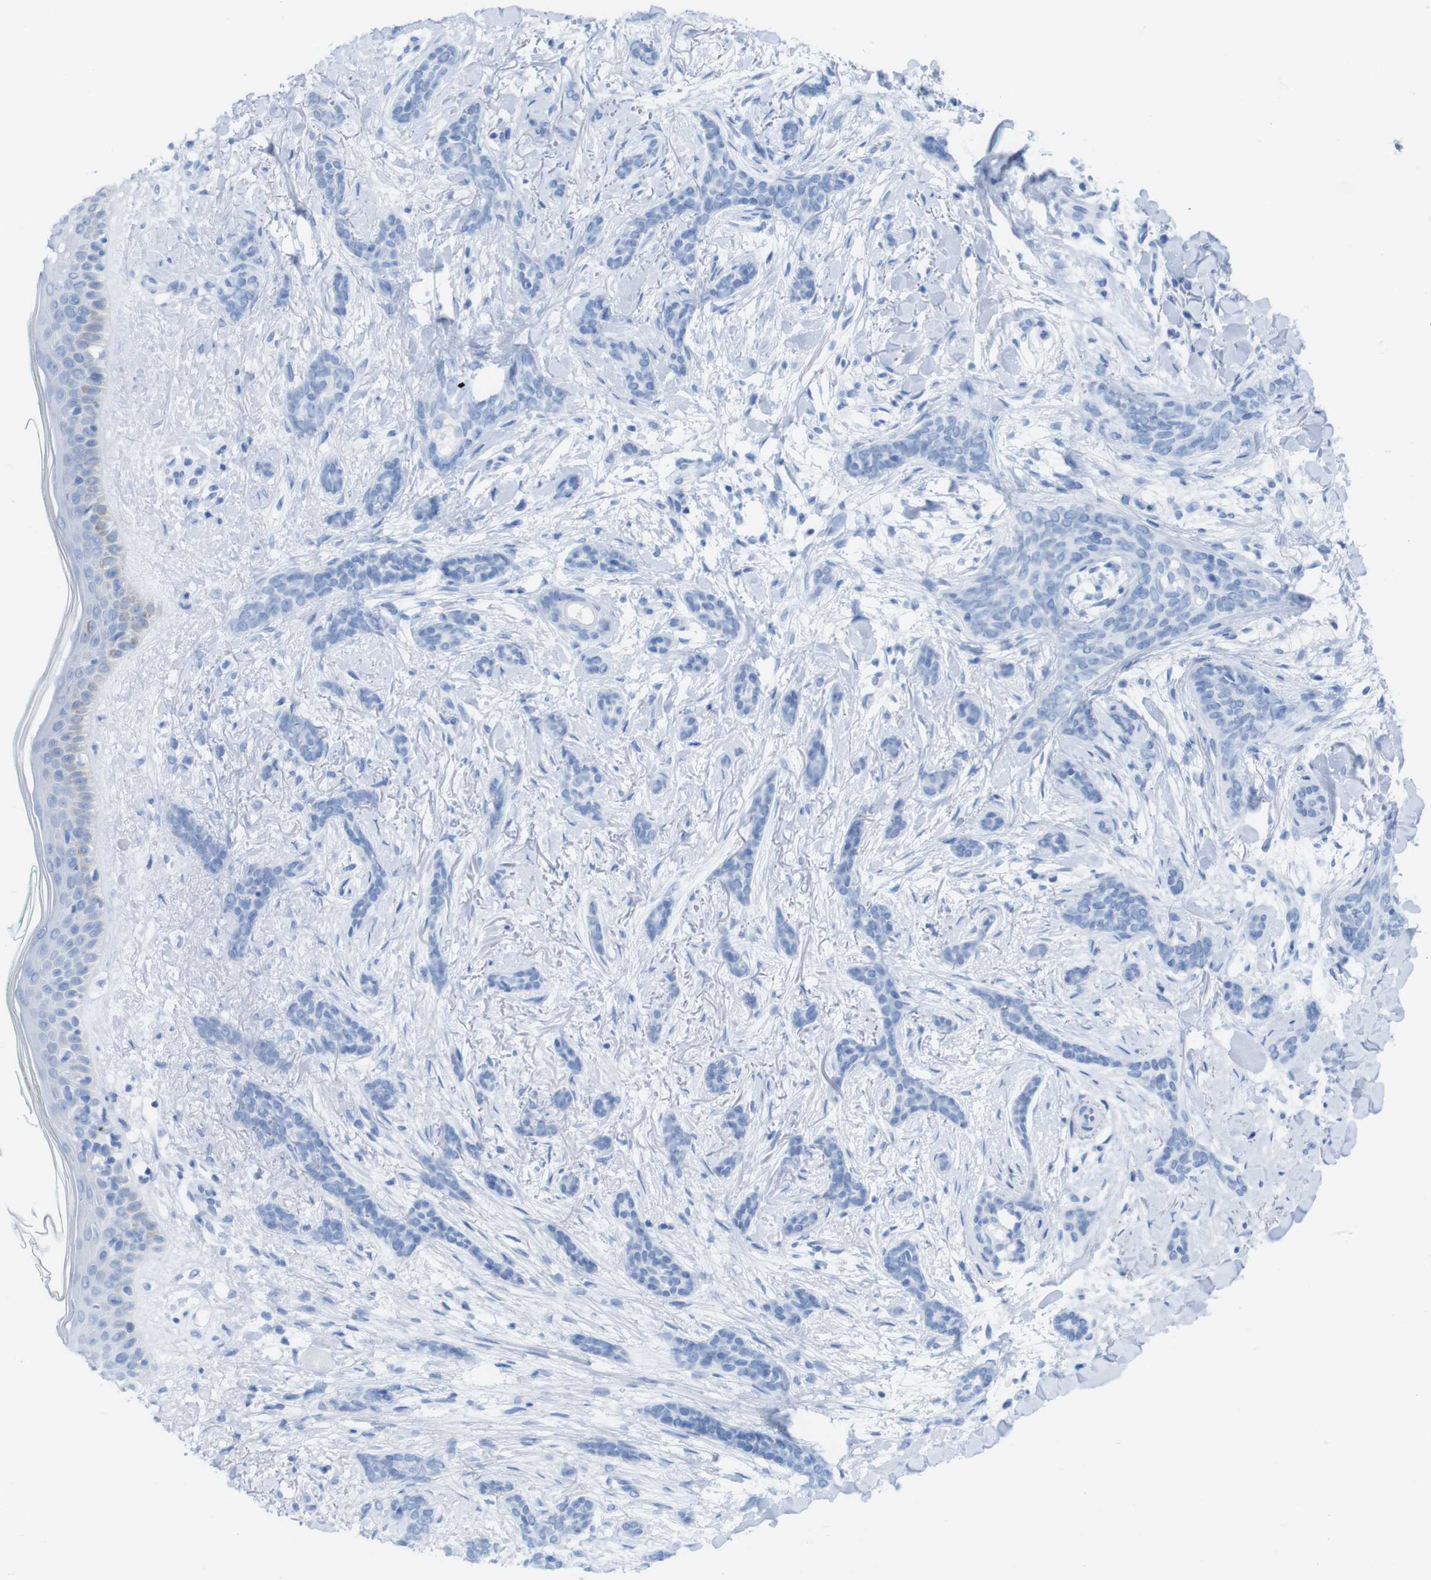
{"staining": {"intensity": "negative", "quantity": "none", "location": "none"}, "tissue": "skin cancer", "cell_type": "Tumor cells", "image_type": "cancer", "snomed": [{"axis": "morphology", "description": "Basal cell carcinoma"}, {"axis": "morphology", "description": "Adnexal tumor, benign"}, {"axis": "topography", "description": "Skin"}], "caption": "Tumor cells are negative for brown protein staining in skin cancer.", "gene": "MYH7", "patient": {"sex": "female", "age": 42}}